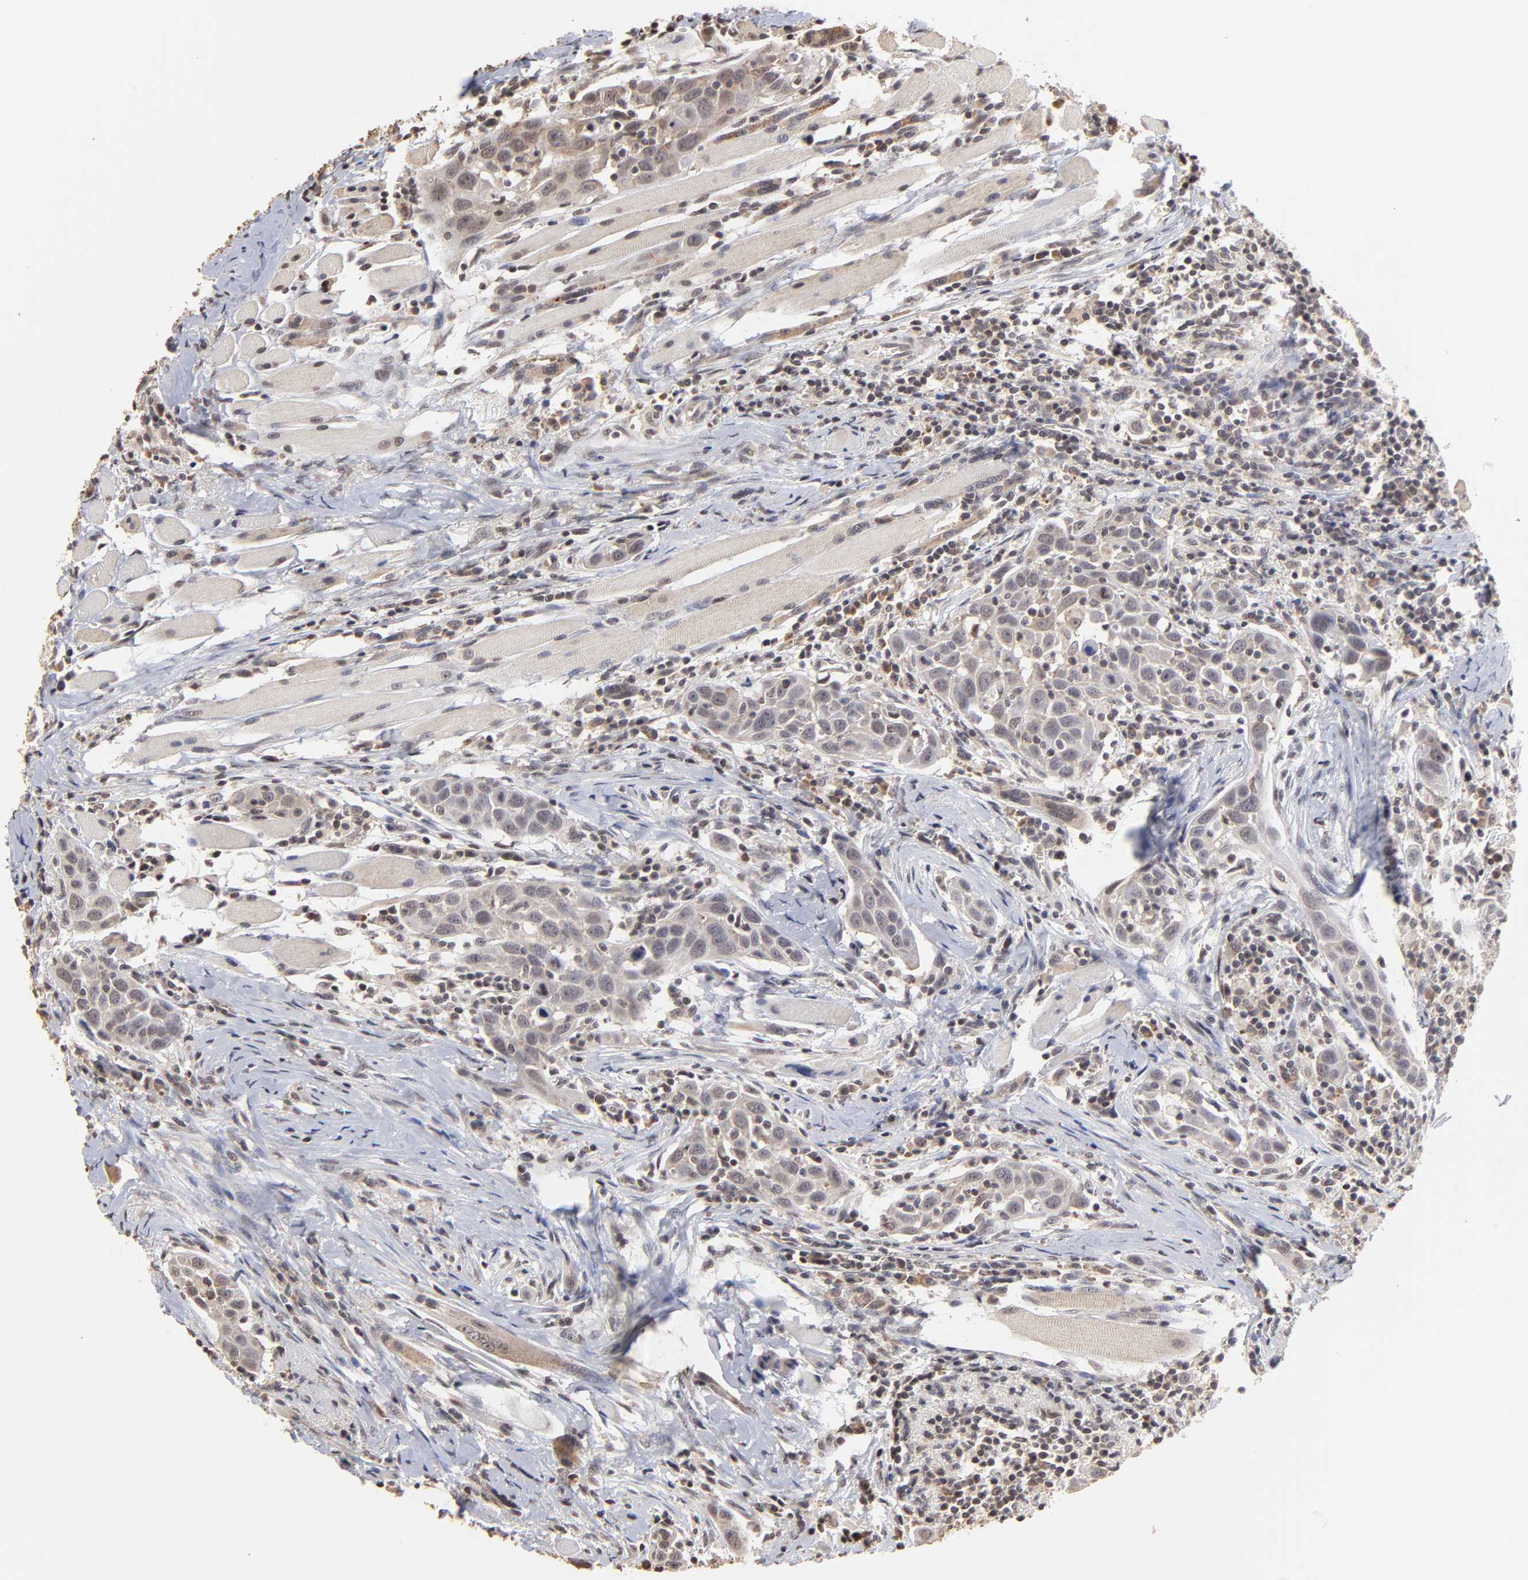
{"staining": {"intensity": "weak", "quantity": "25%-75%", "location": "nuclear"}, "tissue": "head and neck cancer", "cell_type": "Tumor cells", "image_type": "cancer", "snomed": [{"axis": "morphology", "description": "Squamous cell carcinoma, NOS"}, {"axis": "topography", "description": "Oral tissue"}, {"axis": "topography", "description": "Head-Neck"}], "caption": "Protein staining of head and neck cancer tissue displays weak nuclear positivity in about 25%-75% of tumor cells.", "gene": "BRPF1", "patient": {"sex": "female", "age": 50}}